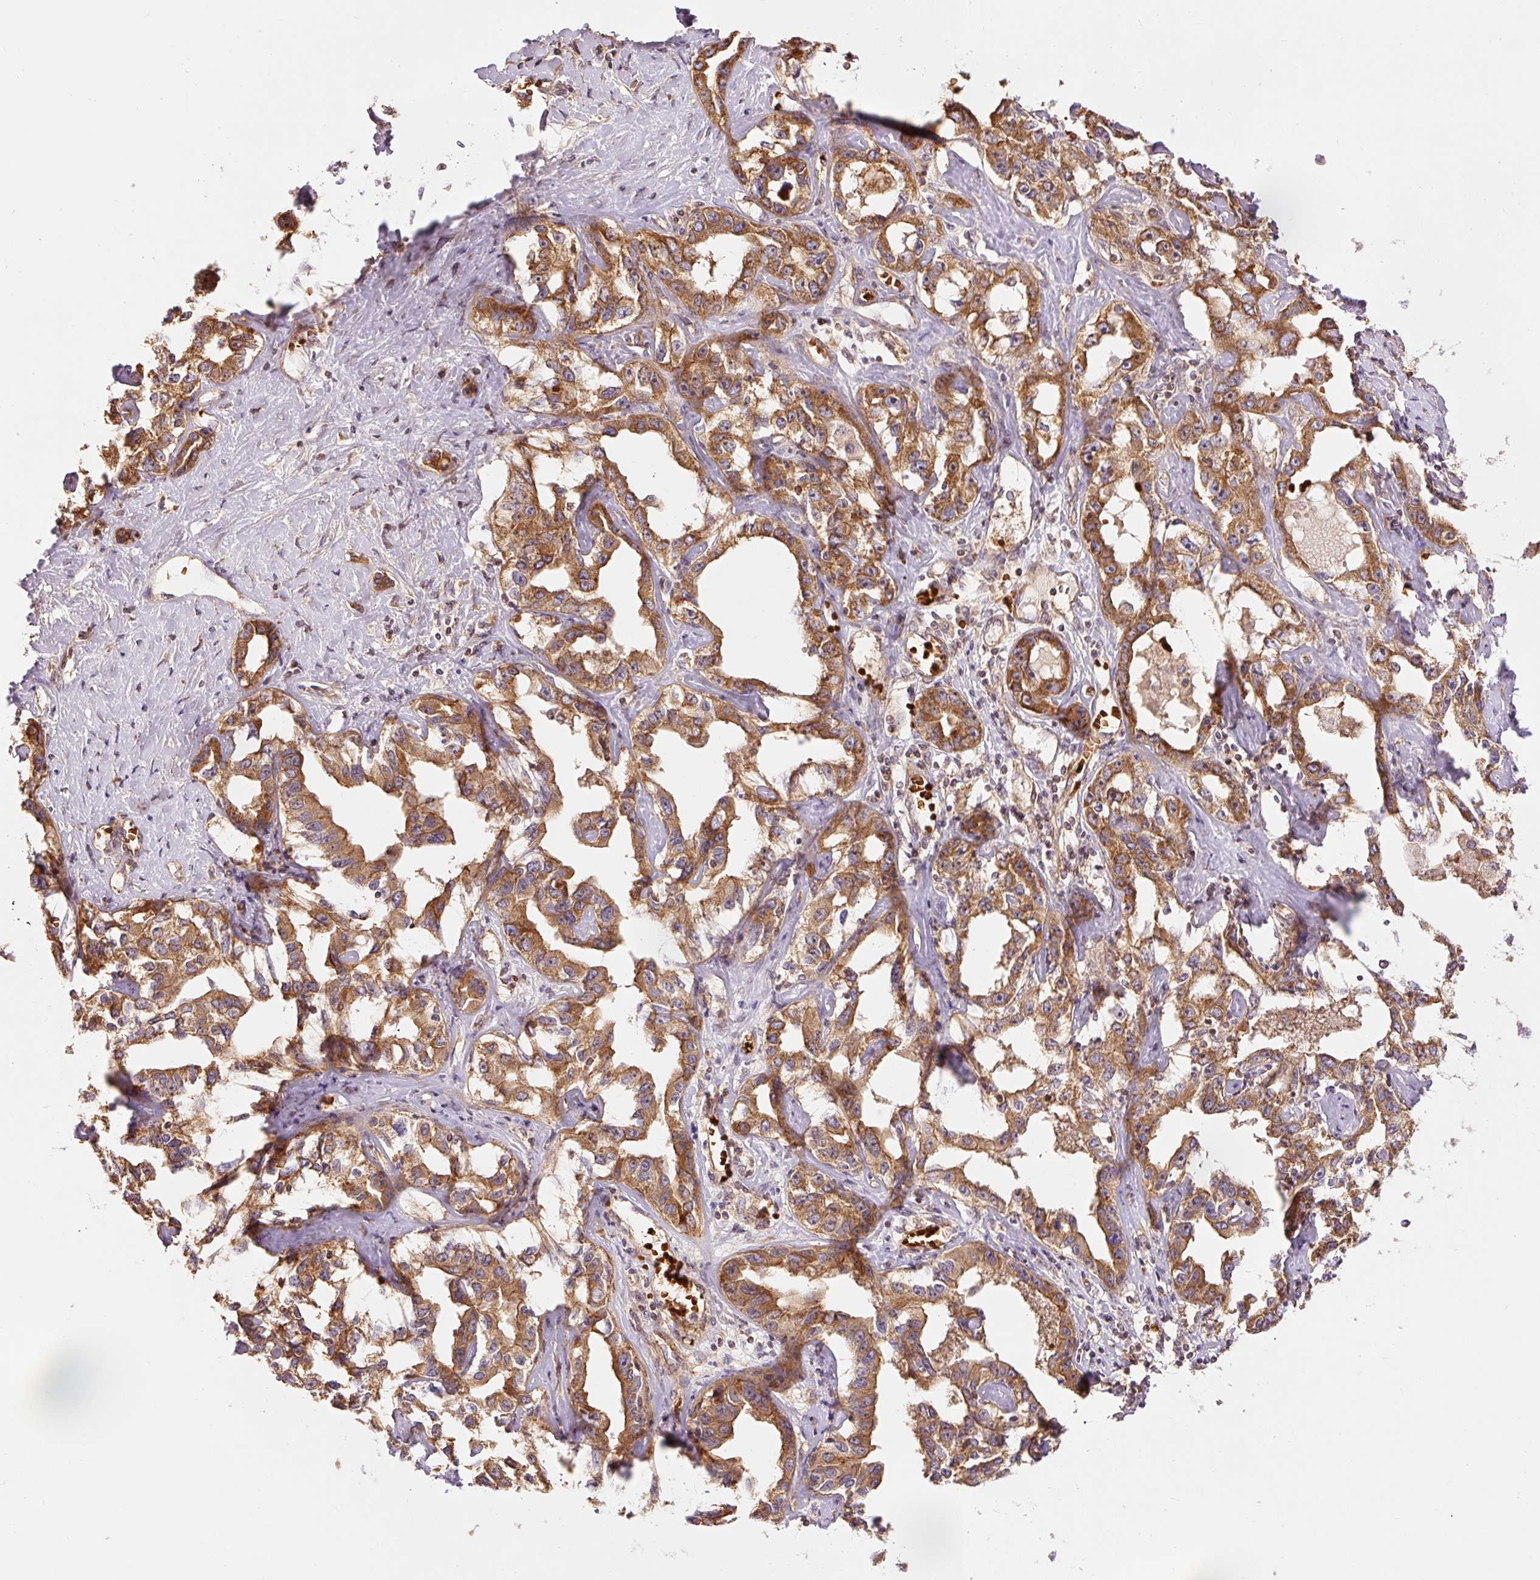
{"staining": {"intensity": "moderate", "quantity": ">75%", "location": "cytoplasmic/membranous"}, "tissue": "liver cancer", "cell_type": "Tumor cells", "image_type": "cancer", "snomed": [{"axis": "morphology", "description": "Cholangiocarcinoma"}, {"axis": "topography", "description": "Liver"}], "caption": "Cholangiocarcinoma (liver) stained with DAB (3,3'-diaminobenzidine) immunohistochemistry exhibits medium levels of moderate cytoplasmic/membranous positivity in approximately >75% of tumor cells.", "gene": "ADCY4", "patient": {"sex": "male", "age": 59}}